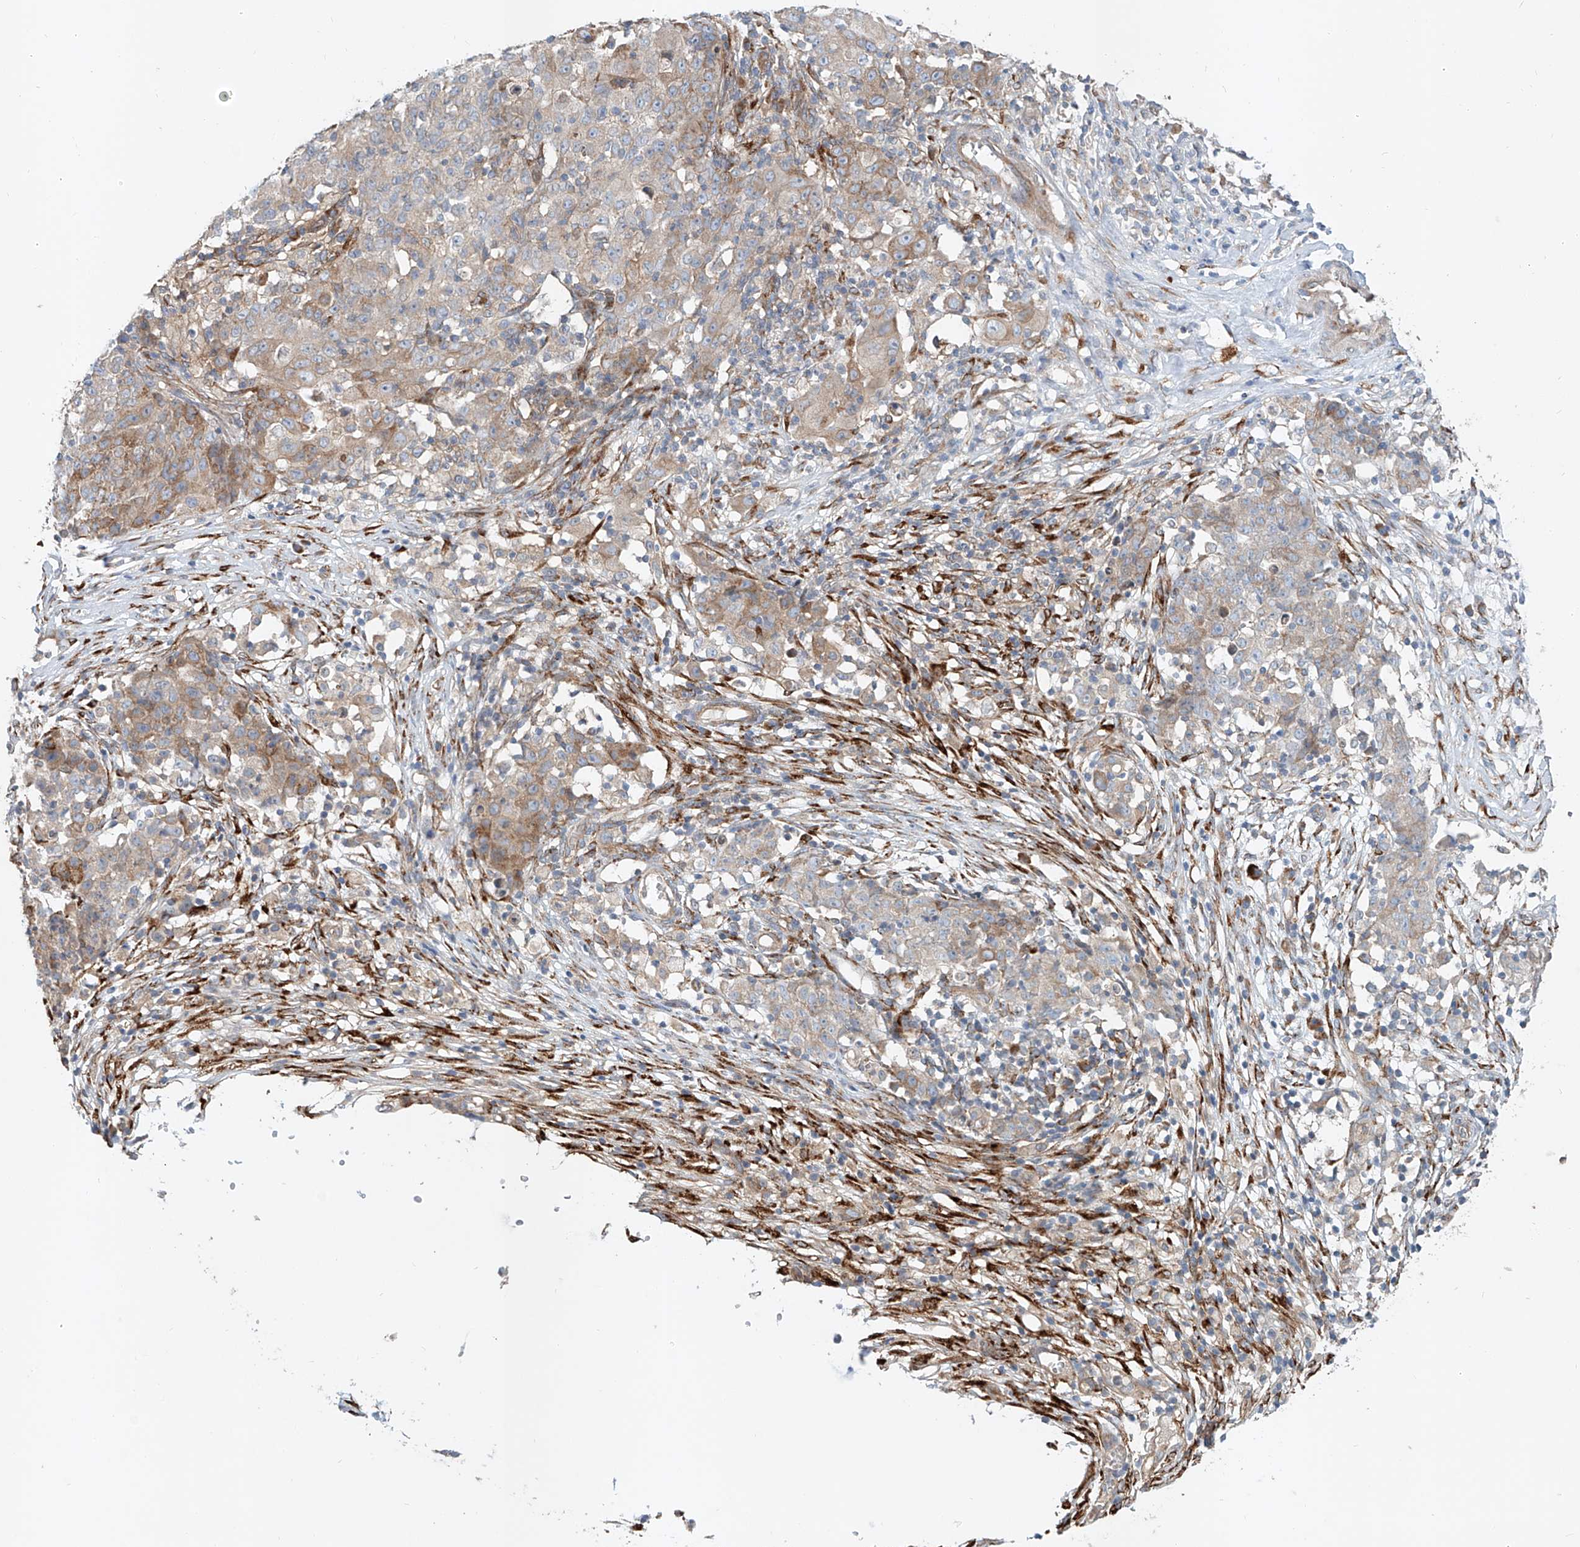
{"staining": {"intensity": "weak", "quantity": "25%-75%", "location": "cytoplasmic/membranous"}, "tissue": "ovarian cancer", "cell_type": "Tumor cells", "image_type": "cancer", "snomed": [{"axis": "morphology", "description": "Carcinoma, endometroid"}, {"axis": "topography", "description": "Ovary"}], "caption": "An immunohistochemistry micrograph of tumor tissue is shown. Protein staining in brown highlights weak cytoplasmic/membranous positivity in ovarian cancer within tumor cells.", "gene": "SNAP29", "patient": {"sex": "female", "age": 42}}